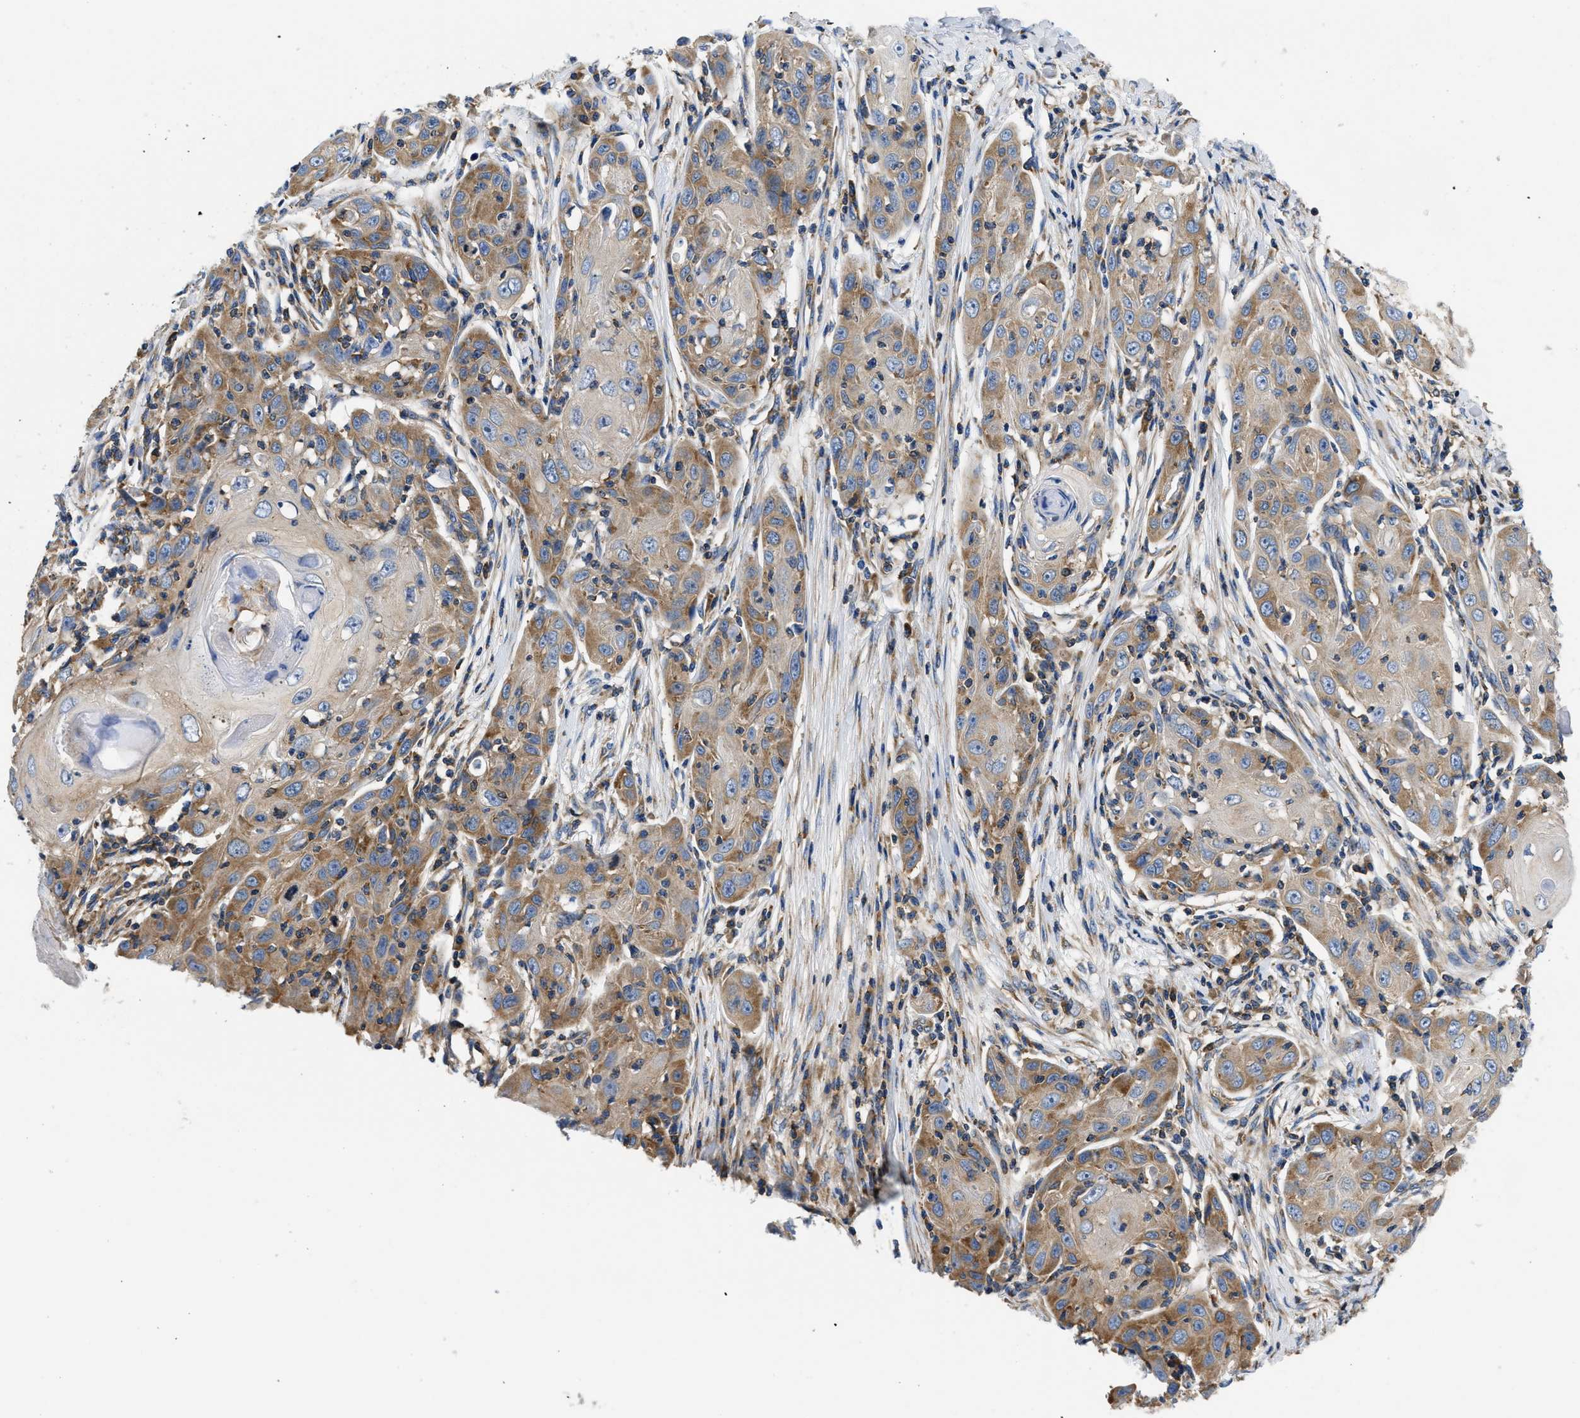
{"staining": {"intensity": "moderate", "quantity": "25%-75%", "location": "cytoplasmic/membranous"}, "tissue": "skin cancer", "cell_type": "Tumor cells", "image_type": "cancer", "snomed": [{"axis": "morphology", "description": "Squamous cell carcinoma, NOS"}, {"axis": "topography", "description": "Skin"}], "caption": "The photomicrograph demonstrates a brown stain indicating the presence of a protein in the cytoplasmic/membranous of tumor cells in skin cancer (squamous cell carcinoma). The protein is shown in brown color, while the nuclei are stained blue.", "gene": "ABCF1", "patient": {"sex": "female", "age": 88}}